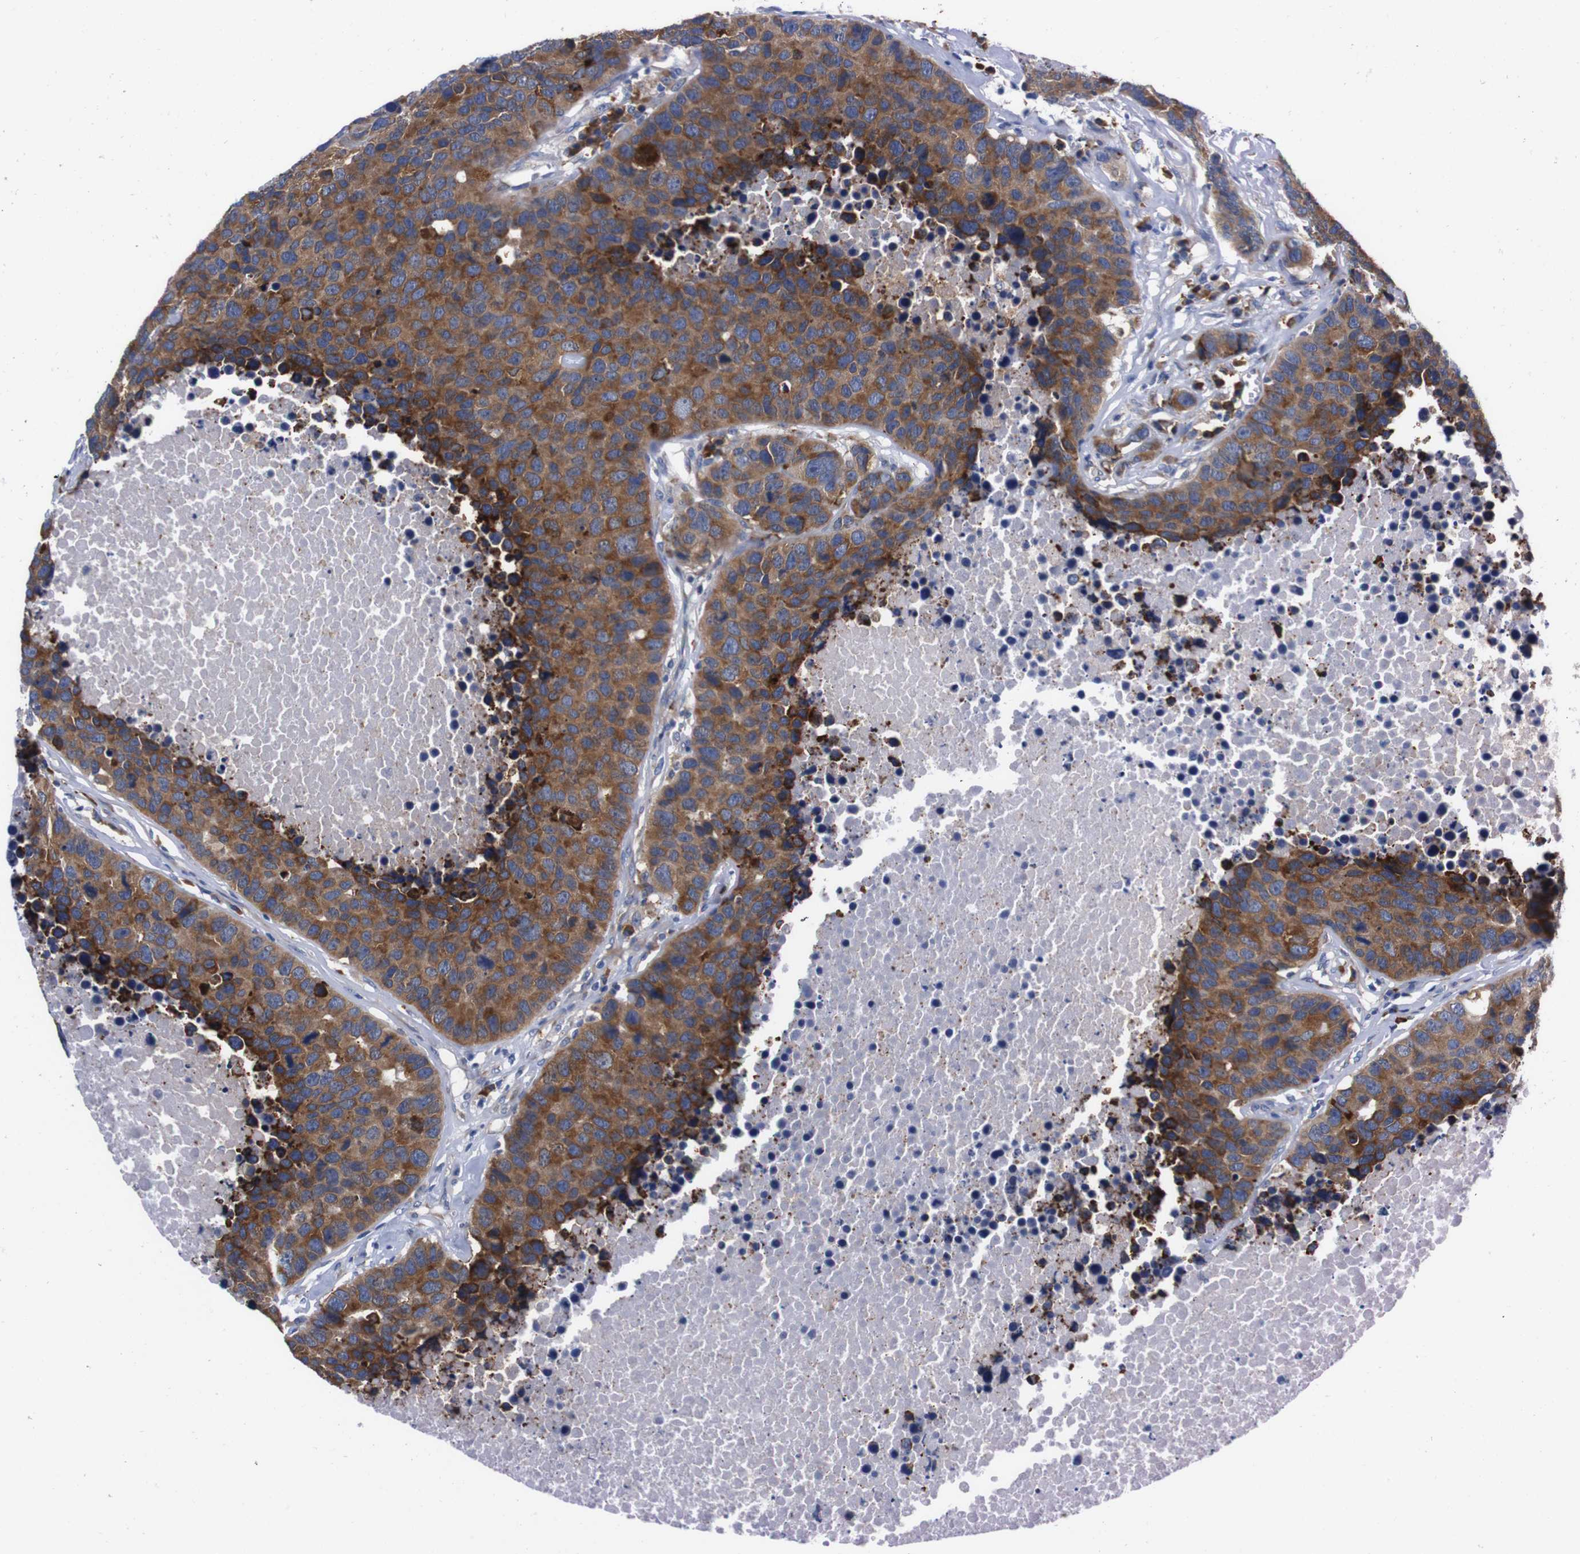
{"staining": {"intensity": "moderate", "quantity": "25%-75%", "location": "cytoplasmic/membranous"}, "tissue": "carcinoid", "cell_type": "Tumor cells", "image_type": "cancer", "snomed": [{"axis": "morphology", "description": "Carcinoid, malignant, NOS"}, {"axis": "topography", "description": "Lung"}], "caption": "A high-resolution histopathology image shows immunohistochemistry (IHC) staining of malignant carcinoid, which reveals moderate cytoplasmic/membranous staining in about 25%-75% of tumor cells. The staining was performed using DAB (3,3'-diaminobenzidine) to visualize the protein expression in brown, while the nuclei were stained in blue with hematoxylin (Magnification: 20x).", "gene": "NEBL", "patient": {"sex": "male", "age": 60}}